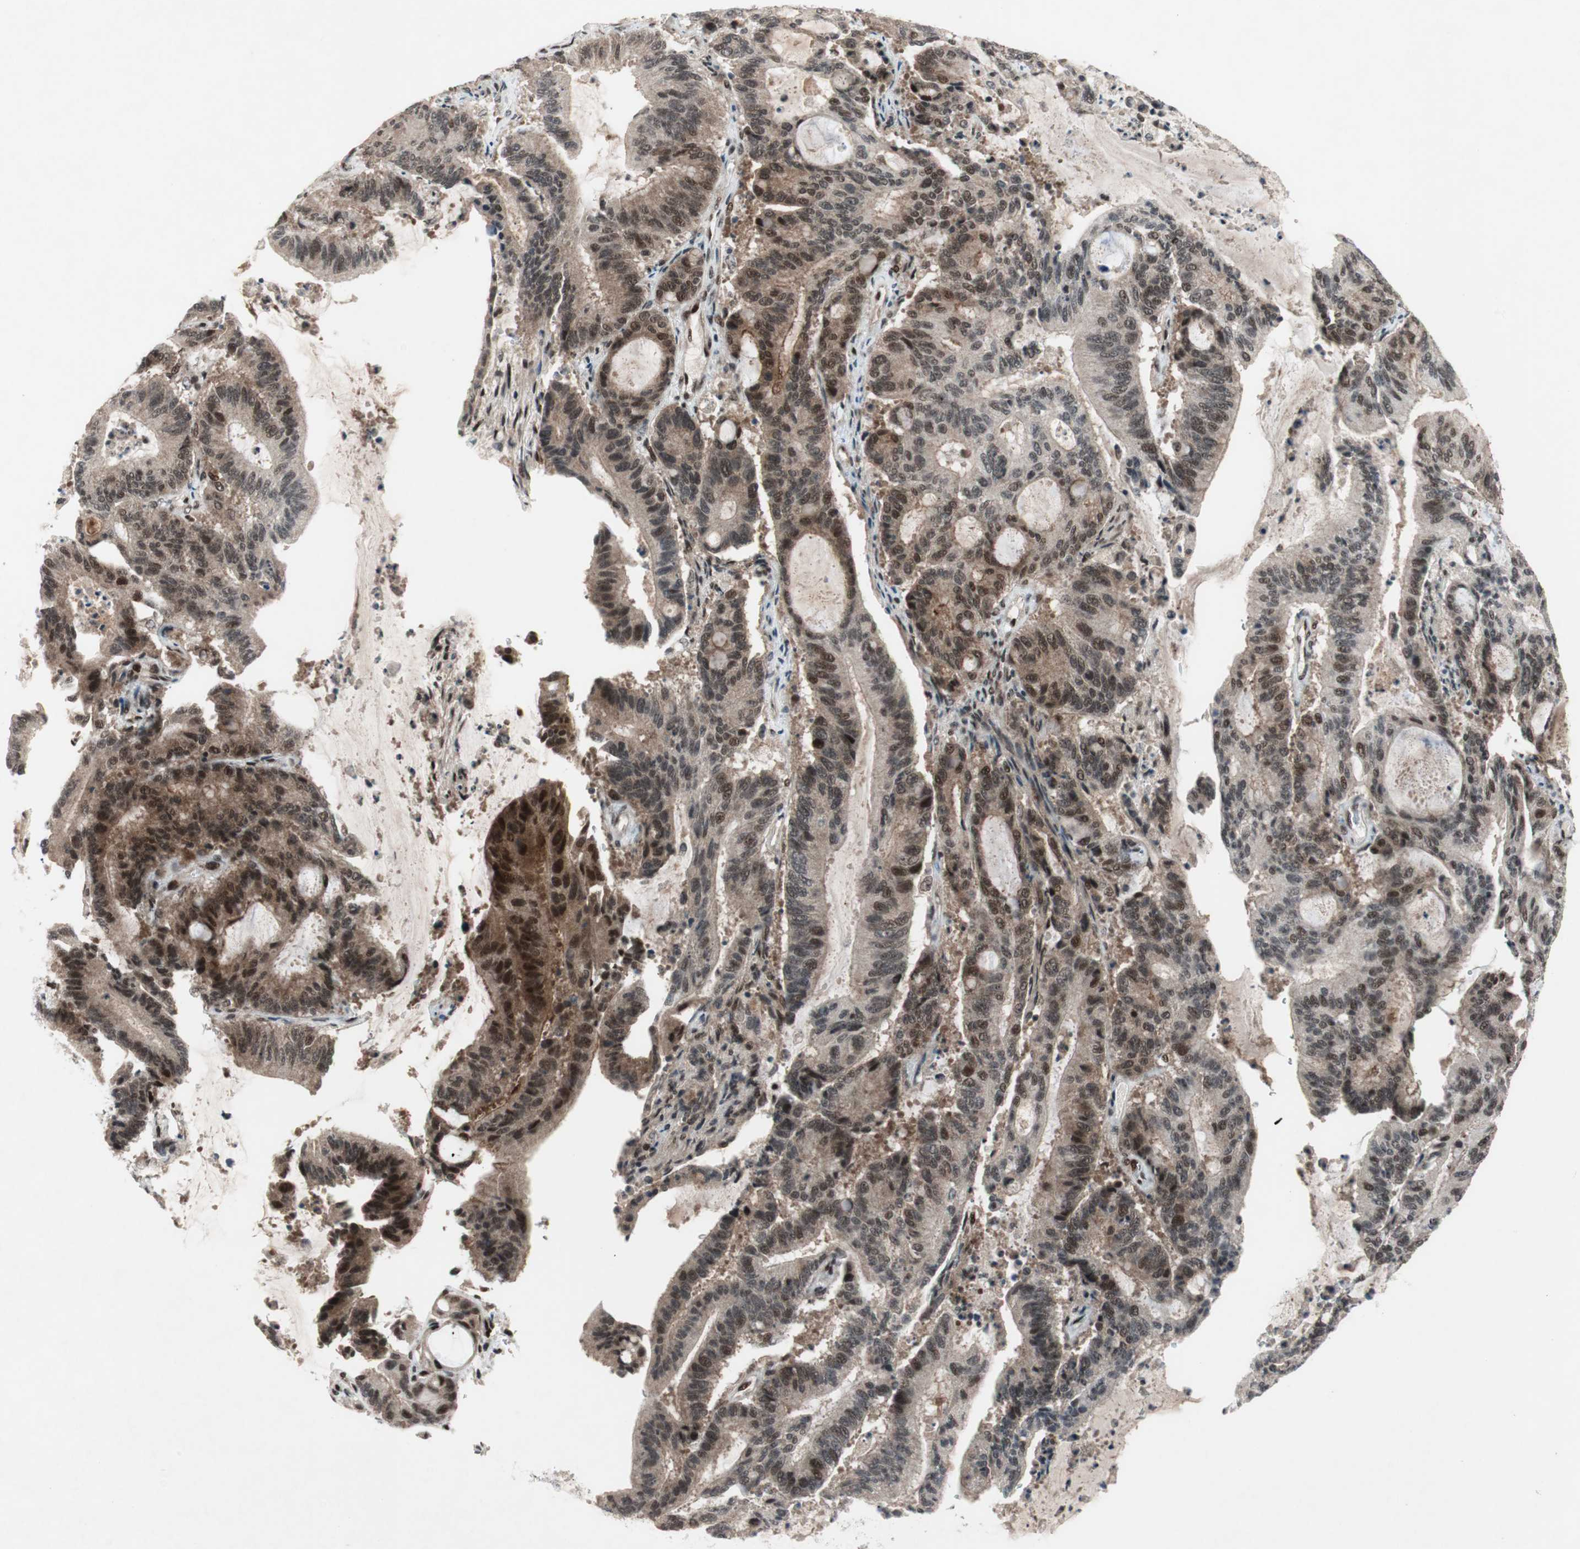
{"staining": {"intensity": "moderate", "quantity": "25%-75%", "location": "nuclear"}, "tissue": "liver cancer", "cell_type": "Tumor cells", "image_type": "cancer", "snomed": [{"axis": "morphology", "description": "Cholangiocarcinoma"}, {"axis": "topography", "description": "Liver"}], "caption": "Immunohistochemistry histopathology image of neoplastic tissue: human cholangiocarcinoma (liver) stained using IHC displays medium levels of moderate protein expression localized specifically in the nuclear of tumor cells, appearing as a nuclear brown color.", "gene": "TCF12", "patient": {"sex": "female", "age": 73}}